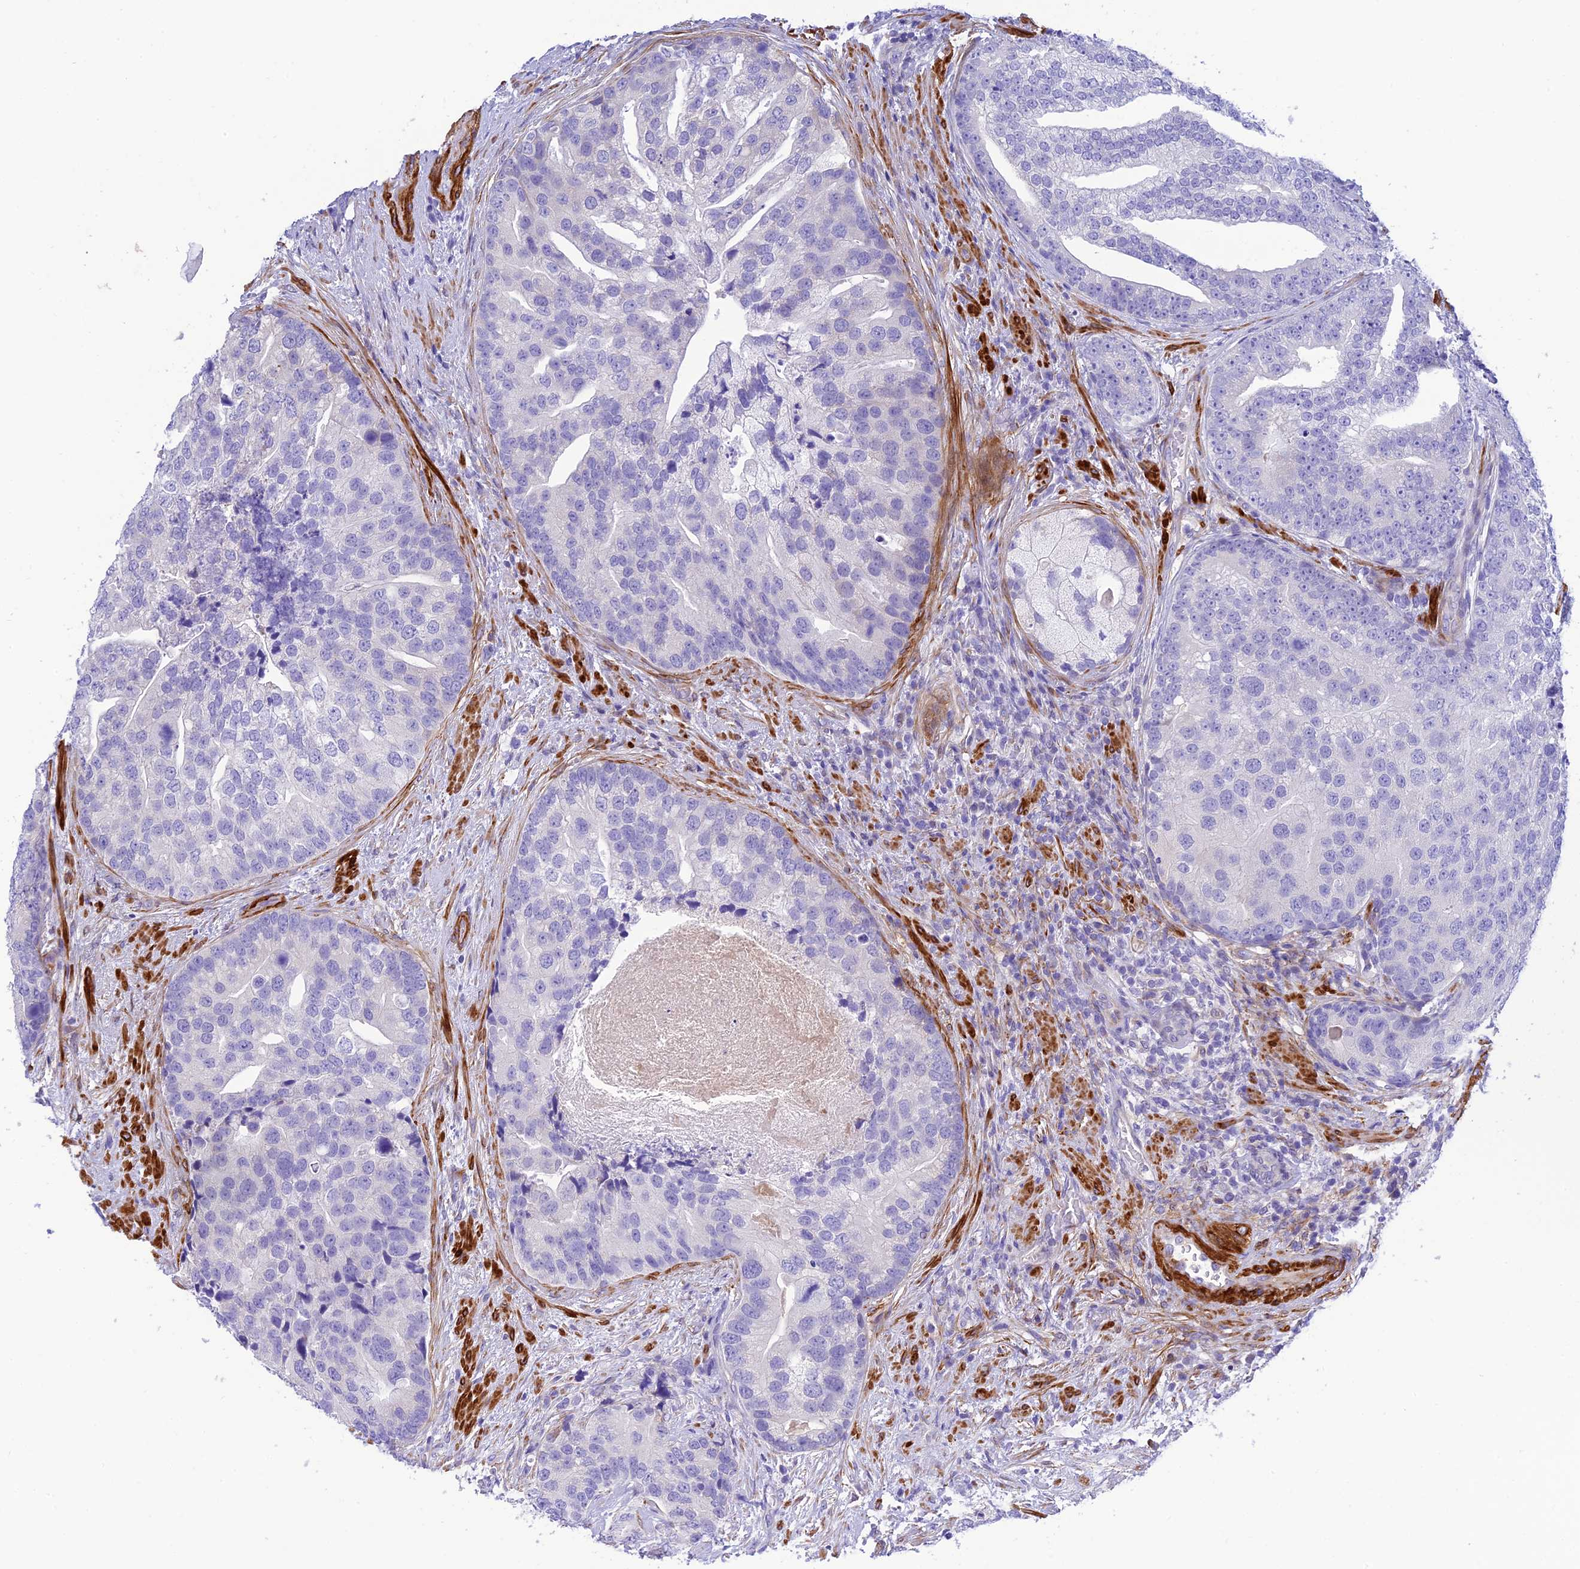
{"staining": {"intensity": "negative", "quantity": "none", "location": "none"}, "tissue": "prostate cancer", "cell_type": "Tumor cells", "image_type": "cancer", "snomed": [{"axis": "morphology", "description": "Adenocarcinoma, High grade"}, {"axis": "topography", "description": "Prostate"}], "caption": "Immunohistochemistry (IHC) image of neoplastic tissue: adenocarcinoma (high-grade) (prostate) stained with DAB (3,3'-diaminobenzidine) shows no significant protein expression in tumor cells.", "gene": "ZDHHC16", "patient": {"sex": "male", "age": 62}}